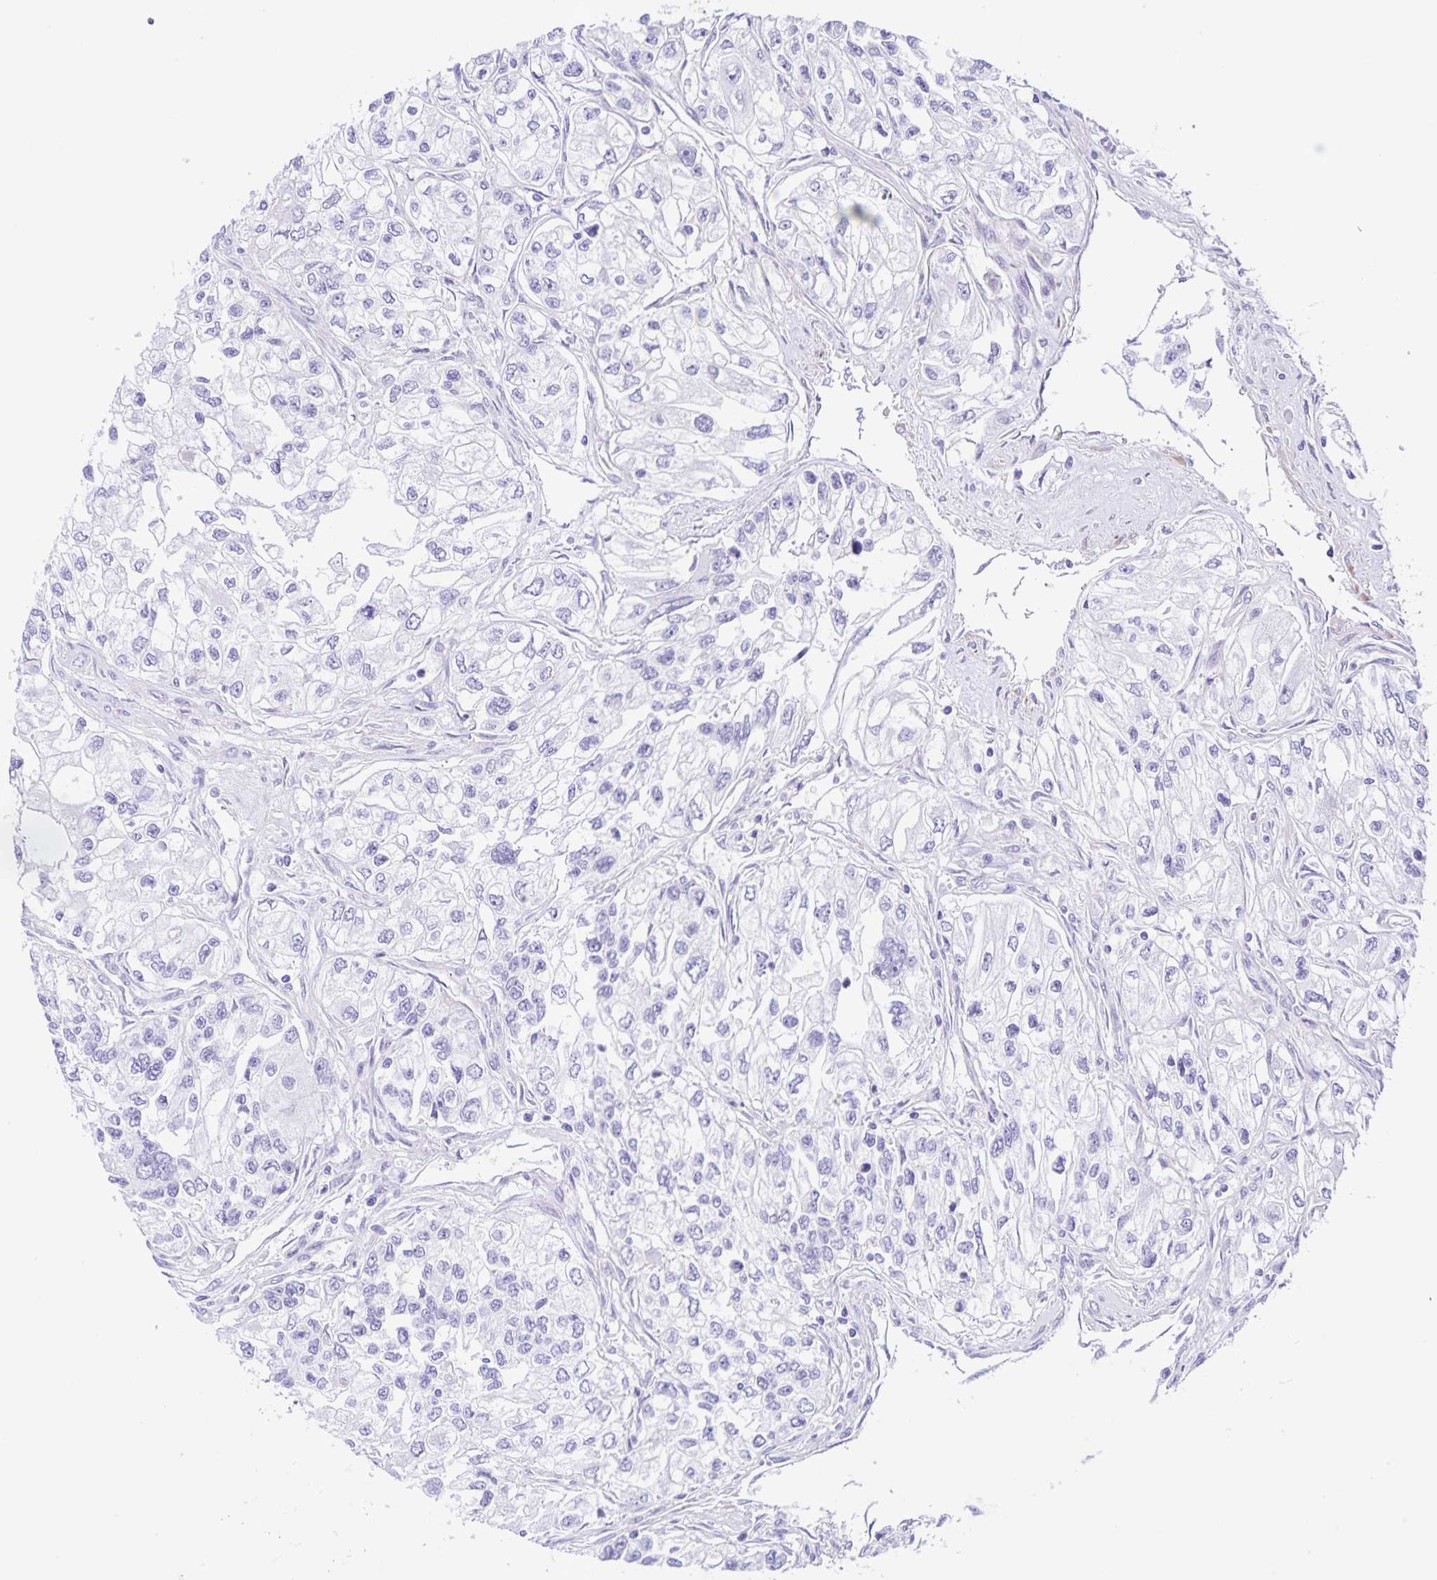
{"staining": {"intensity": "negative", "quantity": "none", "location": "none"}, "tissue": "renal cancer", "cell_type": "Tumor cells", "image_type": "cancer", "snomed": [{"axis": "morphology", "description": "Adenocarcinoma, NOS"}, {"axis": "topography", "description": "Kidney"}], "caption": "The photomicrograph displays no staining of tumor cells in renal adenocarcinoma.", "gene": "BOLL", "patient": {"sex": "female", "age": 59}}